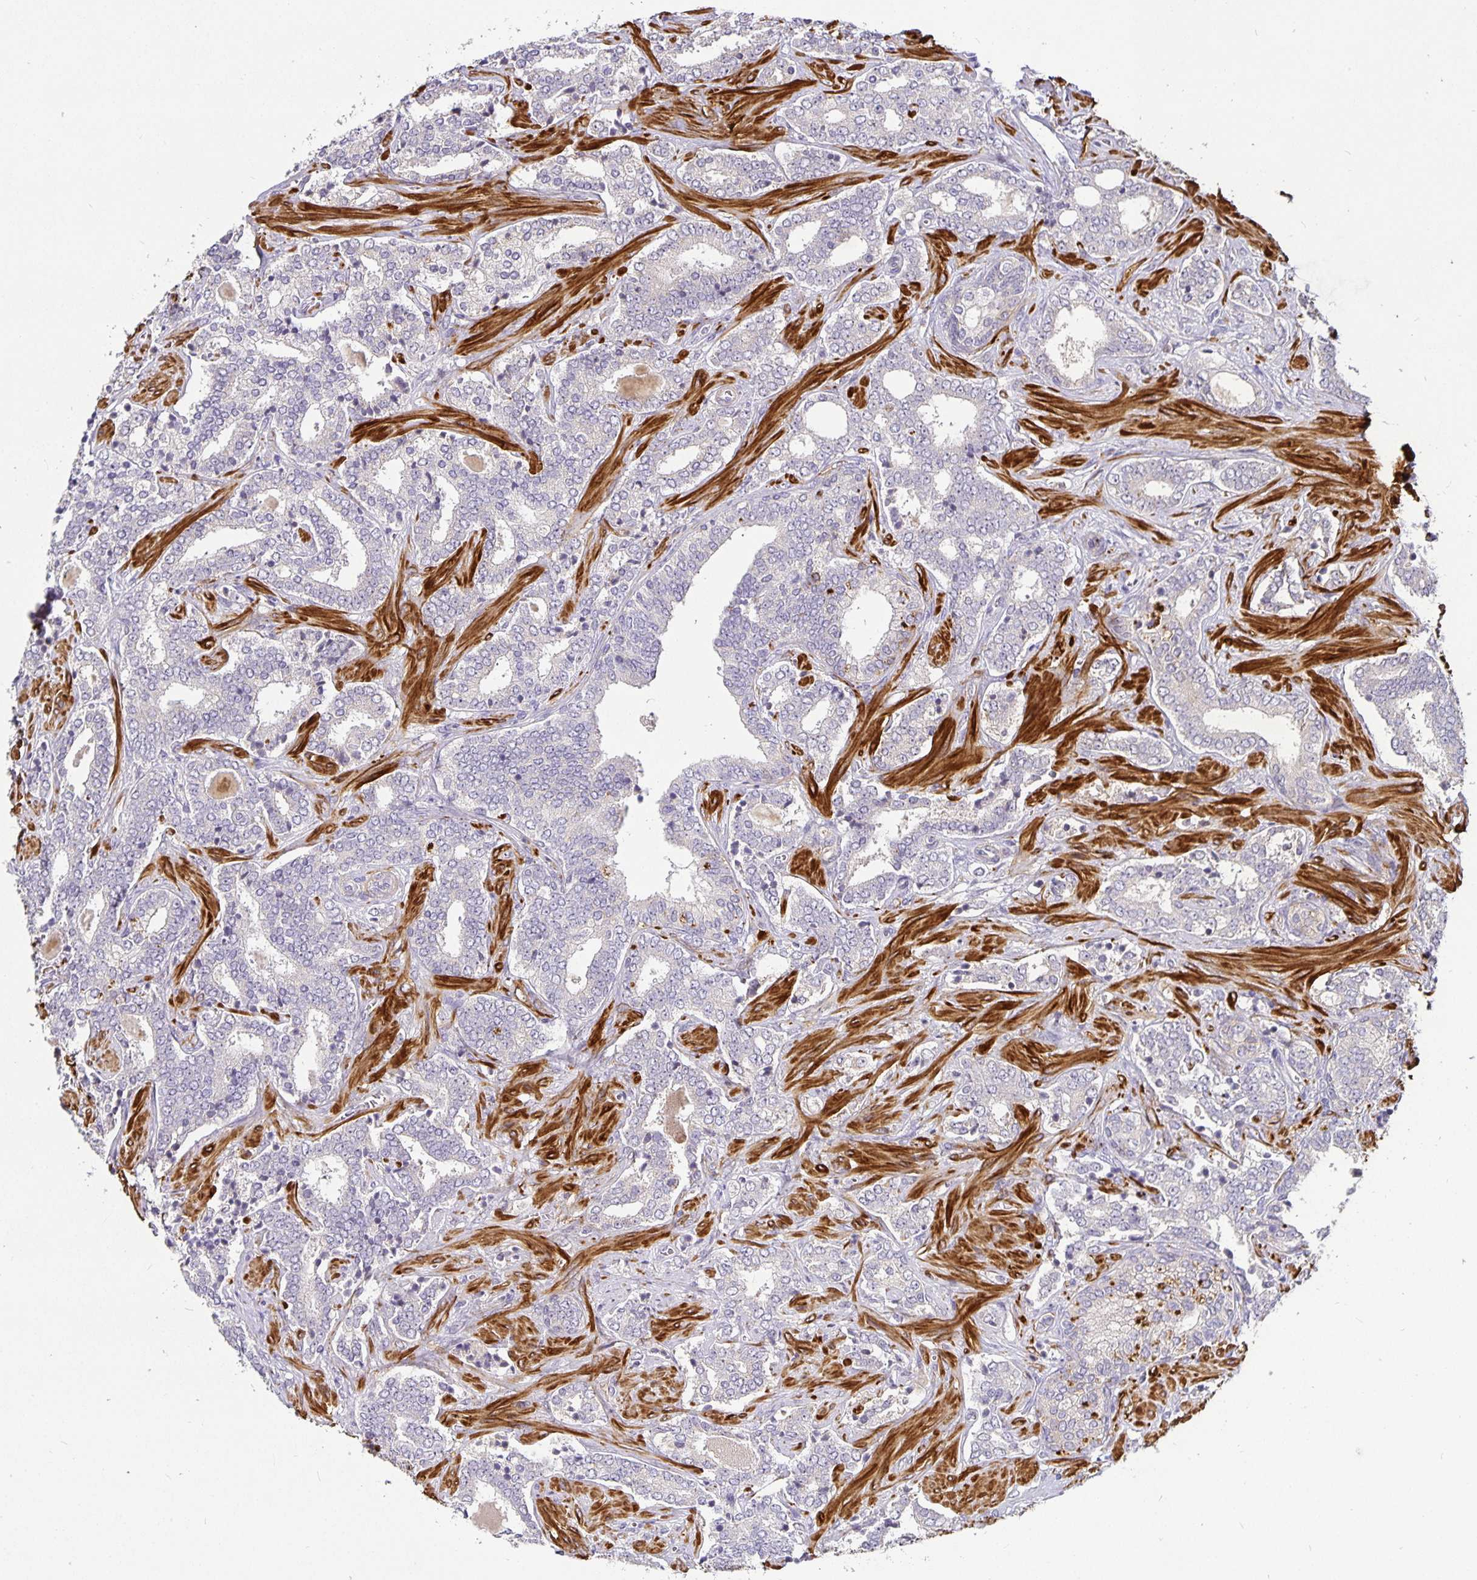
{"staining": {"intensity": "negative", "quantity": "none", "location": "none"}, "tissue": "prostate cancer", "cell_type": "Tumor cells", "image_type": "cancer", "snomed": [{"axis": "morphology", "description": "Adenocarcinoma, High grade"}, {"axis": "topography", "description": "Prostate"}], "caption": "IHC photomicrograph of neoplastic tissue: human adenocarcinoma (high-grade) (prostate) stained with DAB displays no significant protein staining in tumor cells.", "gene": "CA12", "patient": {"sex": "male", "age": 60}}